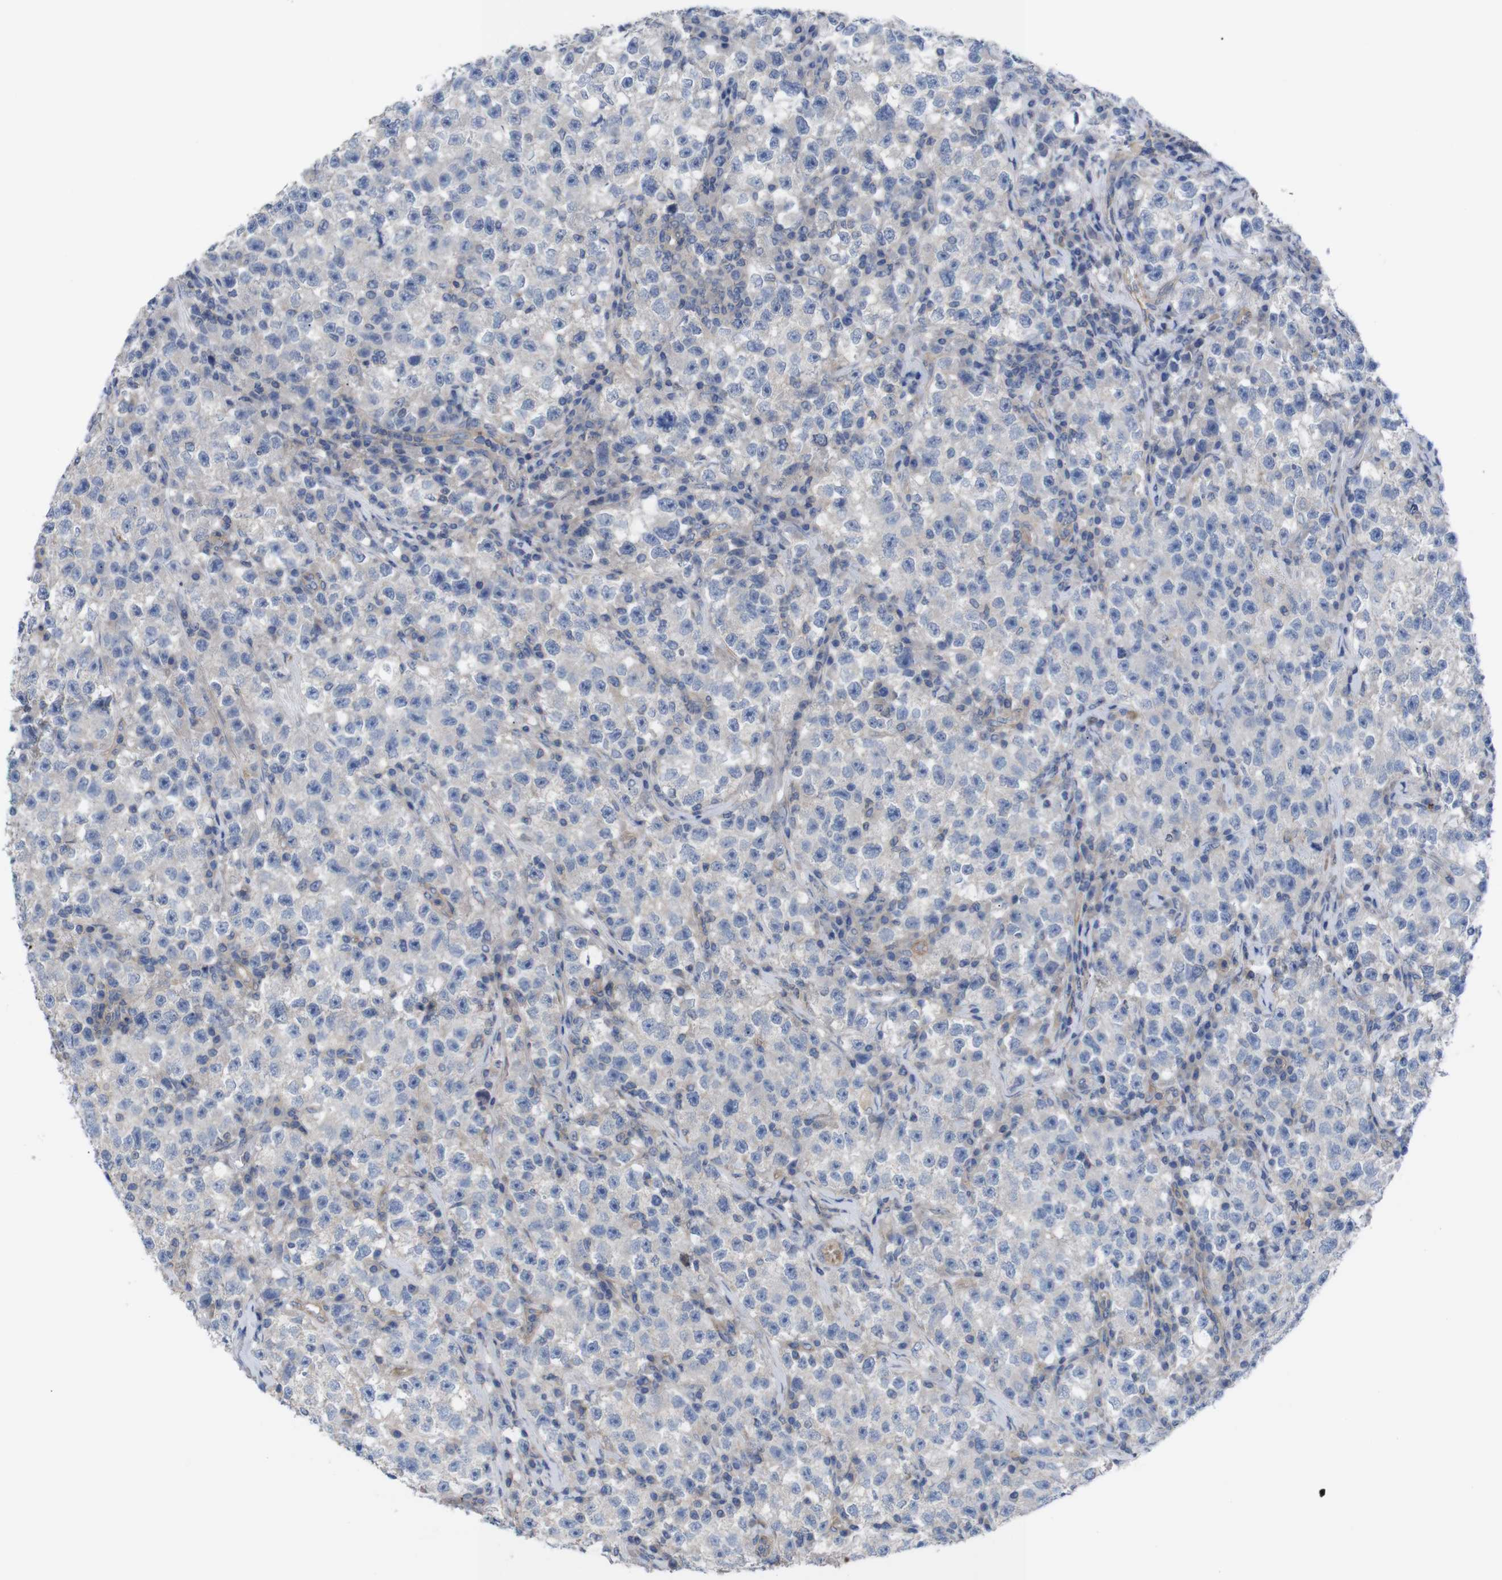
{"staining": {"intensity": "negative", "quantity": "none", "location": "none"}, "tissue": "testis cancer", "cell_type": "Tumor cells", "image_type": "cancer", "snomed": [{"axis": "morphology", "description": "Seminoma, NOS"}, {"axis": "topography", "description": "Testis"}], "caption": "Tumor cells show no significant staining in seminoma (testis).", "gene": "USH1C", "patient": {"sex": "male", "age": 22}}